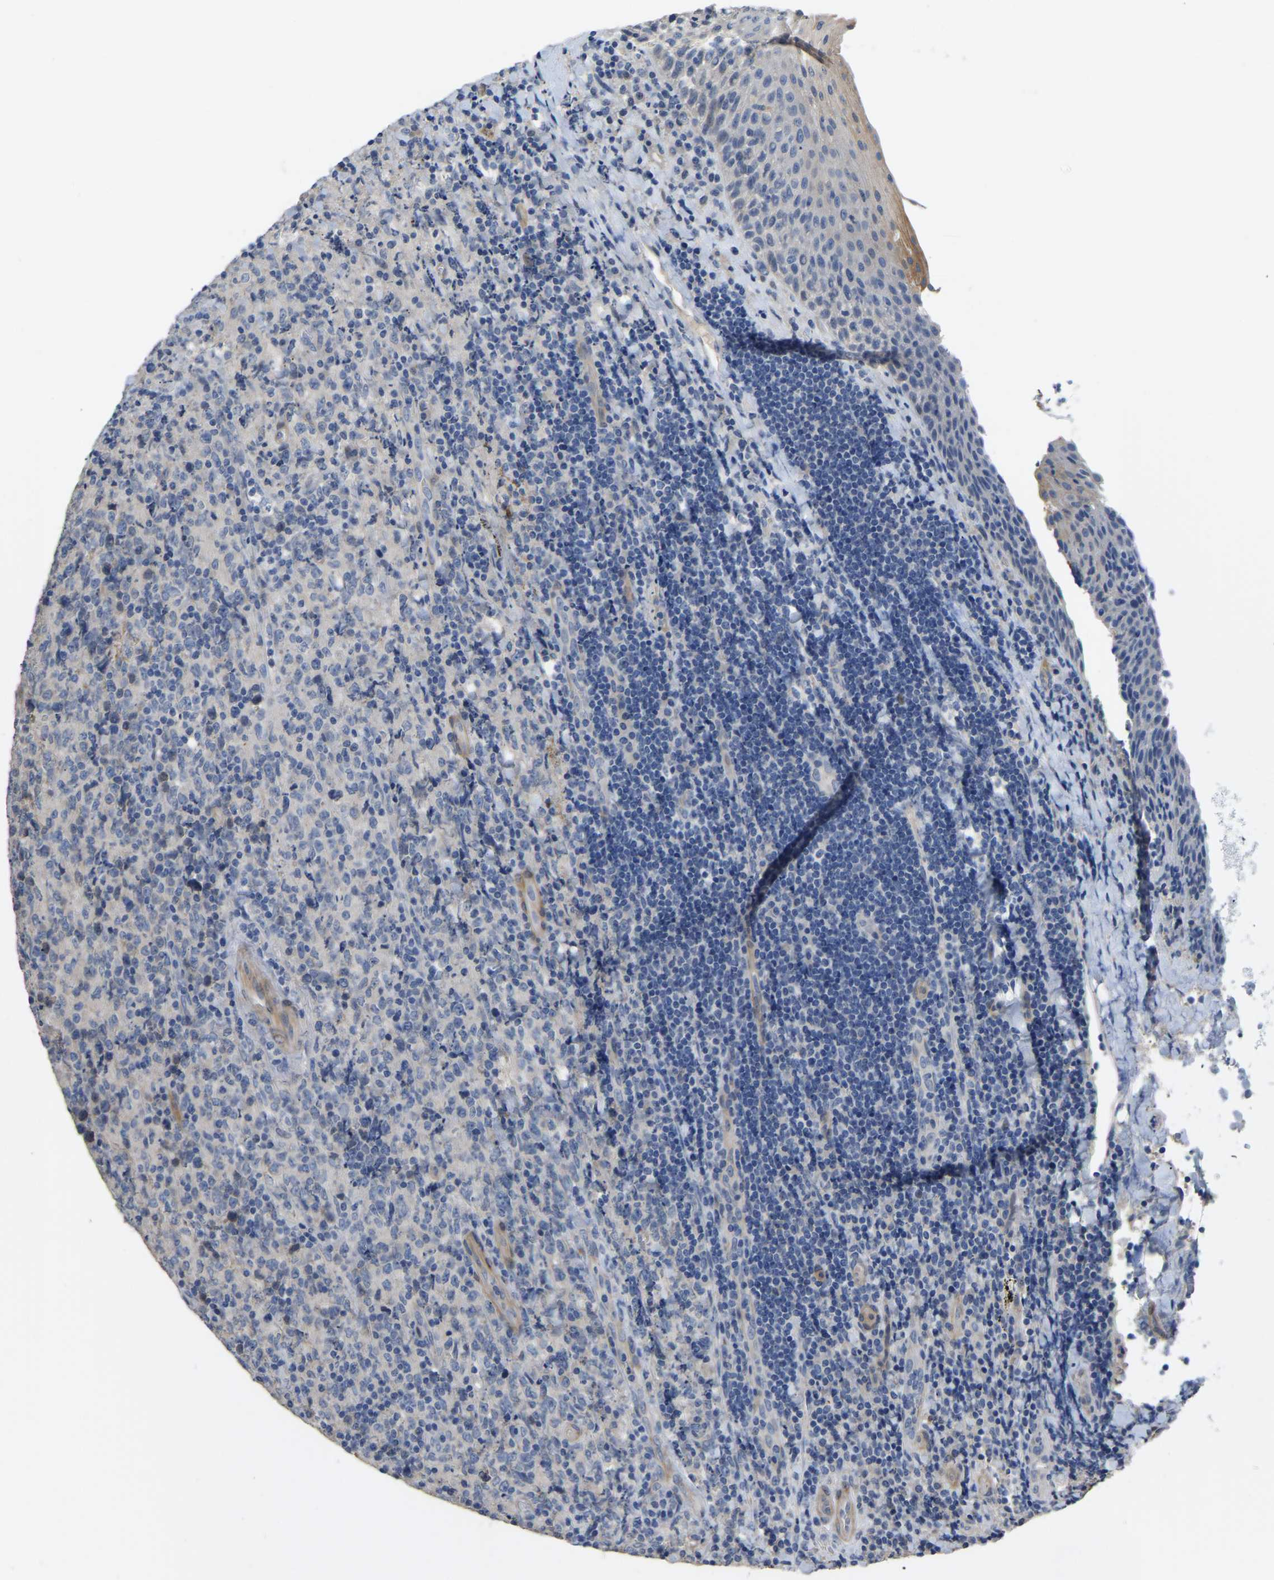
{"staining": {"intensity": "negative", "quantity": "none", "location": "none"}, "tissue": "lymphoma", "cell_type": "Tumor cells", "image_type": "cancer", "snomed": [{"axis": "morphology", "description": "Malignant lymphoma, non-Hodgkin's type, High grade"}, {"axis": "topography", "description": "Tonsil"}], "caption": "Immunohistochemistry histopathology image of human high-grade malignant lymphoma, non-Hodgkin's type stained for a protein (brown), which displays no staining in tumor cells.", "gene": "HIGD2B", "patient": {"sex": "female", "age": 36}}